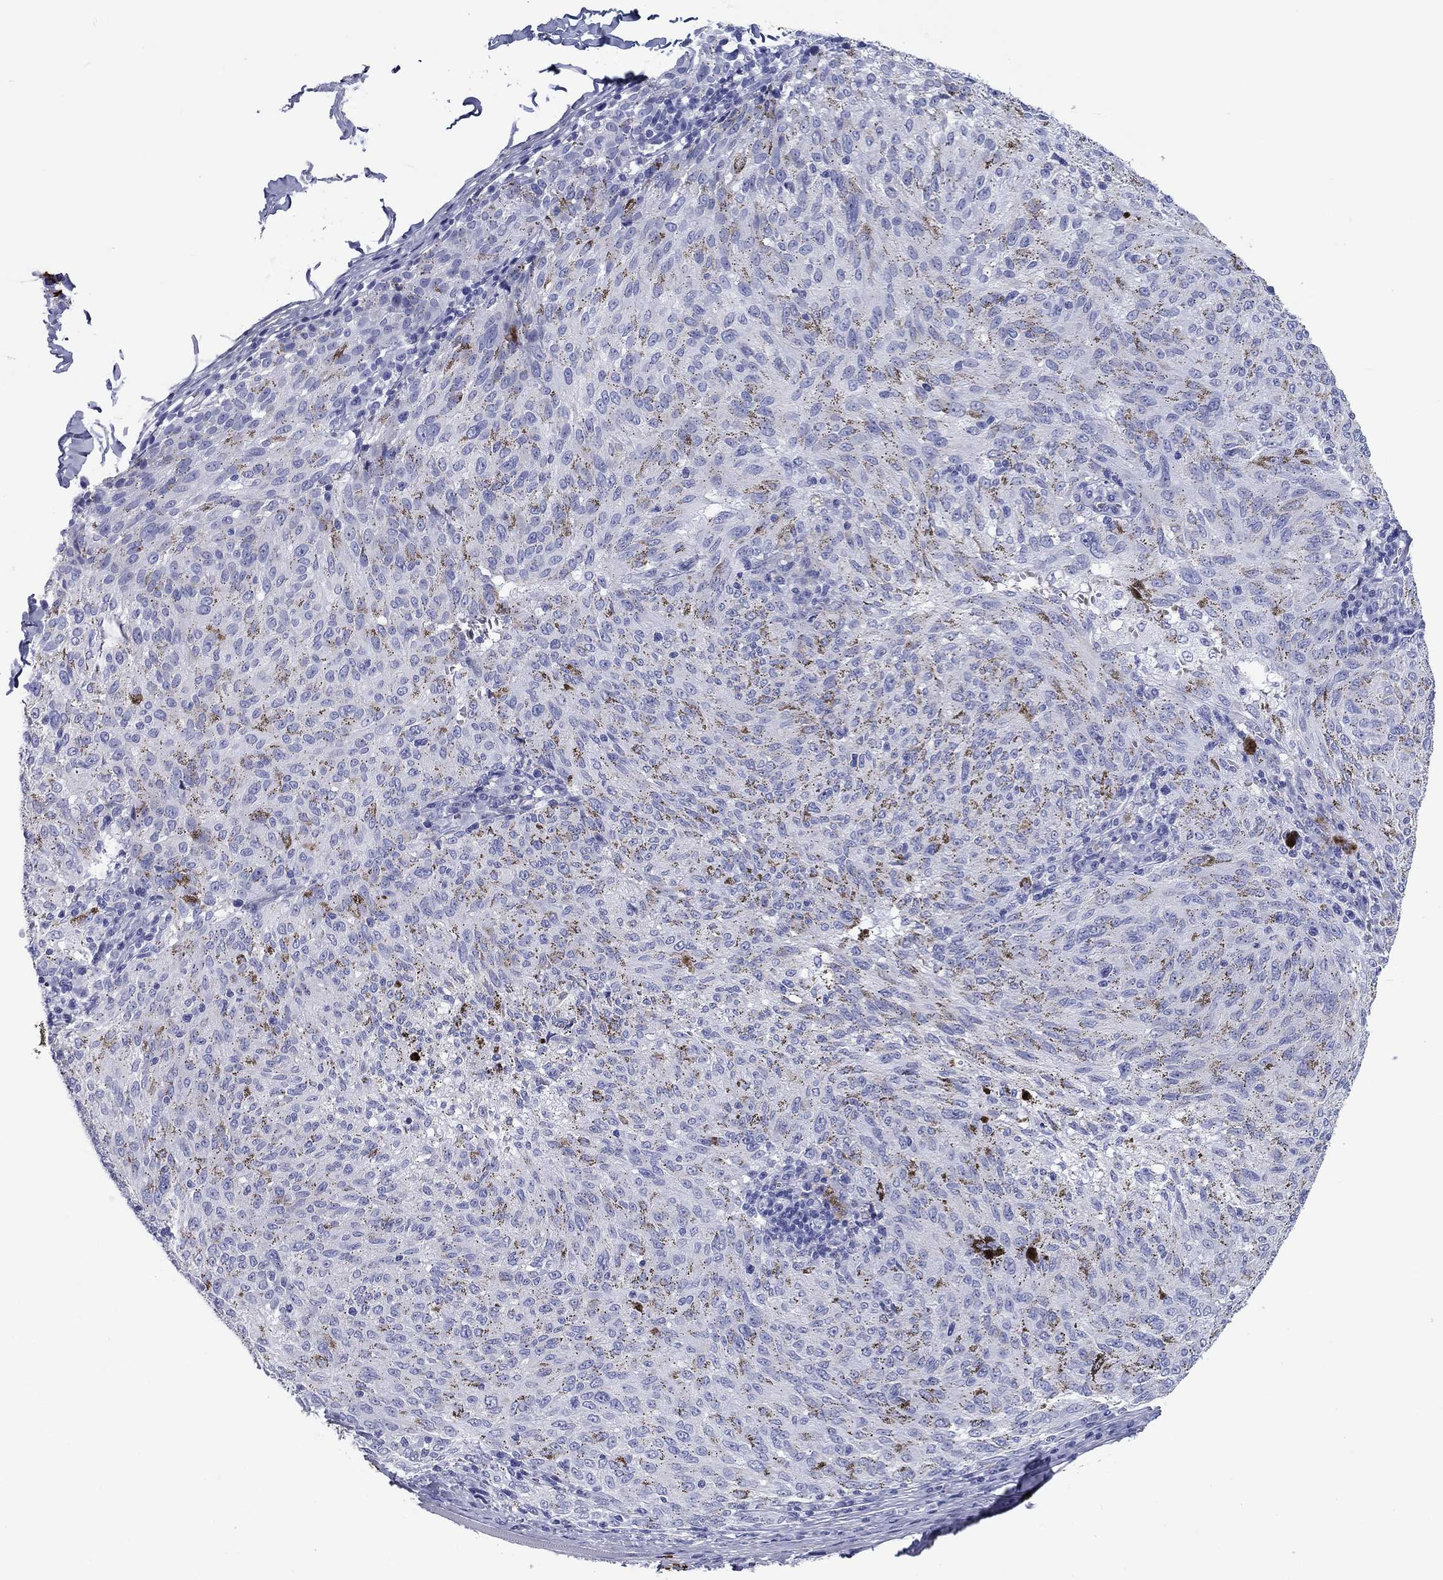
{"staining": {"intensity": "negative", "quantity": "none", "location": "none"}, "tissue": "melanoma", "cell_type": "Tumor cells", "image_type": "cancer", "snomed": [{"axis": "morphology", "description": "Malignant melanoma, NOS"}, {"axis": "topography", "description": "Skin"}], "caption": "IHC histopathology image of human melanoma stained for a protein (brown), which exhibits no expression in tumor cells.", "gene": "CD40LG", "patient": {"sex": "female", "age": 72}}